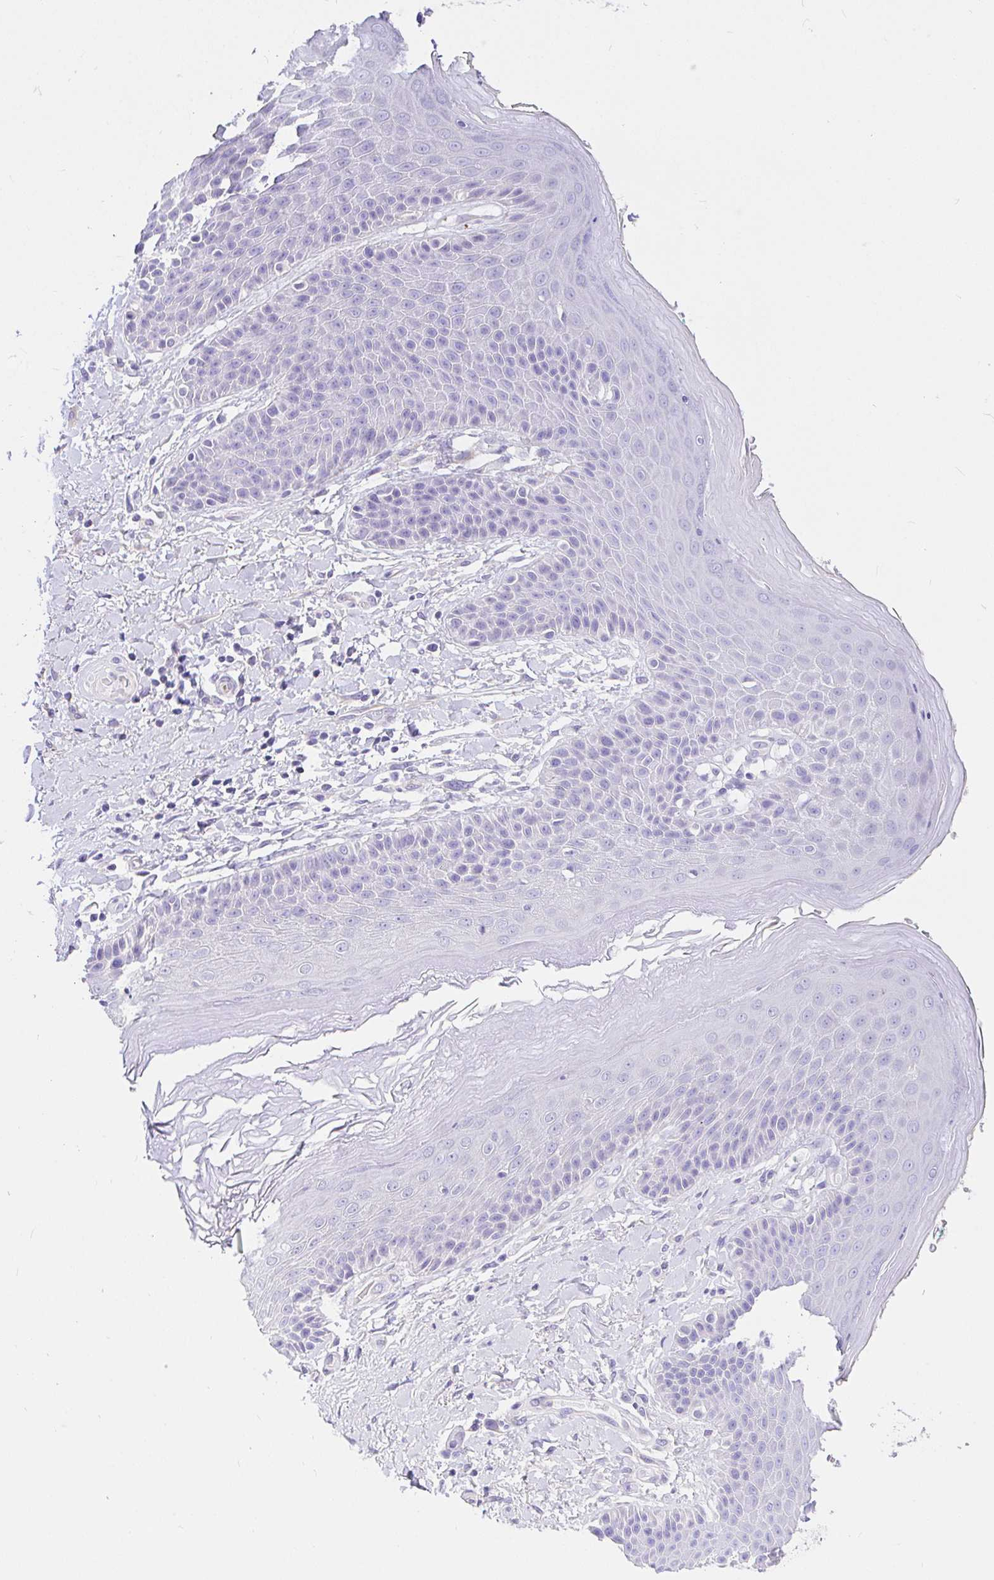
{"staining": {"intensity": "negative", "quantity": "none", "location": "none"}, "tissue": "skin", "cell_type": "Epidermal cells", "image_type": "normal", "snomed": [{"axis": "morphology", "description": "Normal tissue, NOS"}, {"axis": "topography", "description": "Anal"}, {"axis": "topography", "description": "Peripheral nerve tissue"}], "caption": "Immunohistochemical staining of normal skin reveals no significant expression in epidermal cells.", "gene": "CCDC62", "patient": {"sex": "male", "age": 51}}